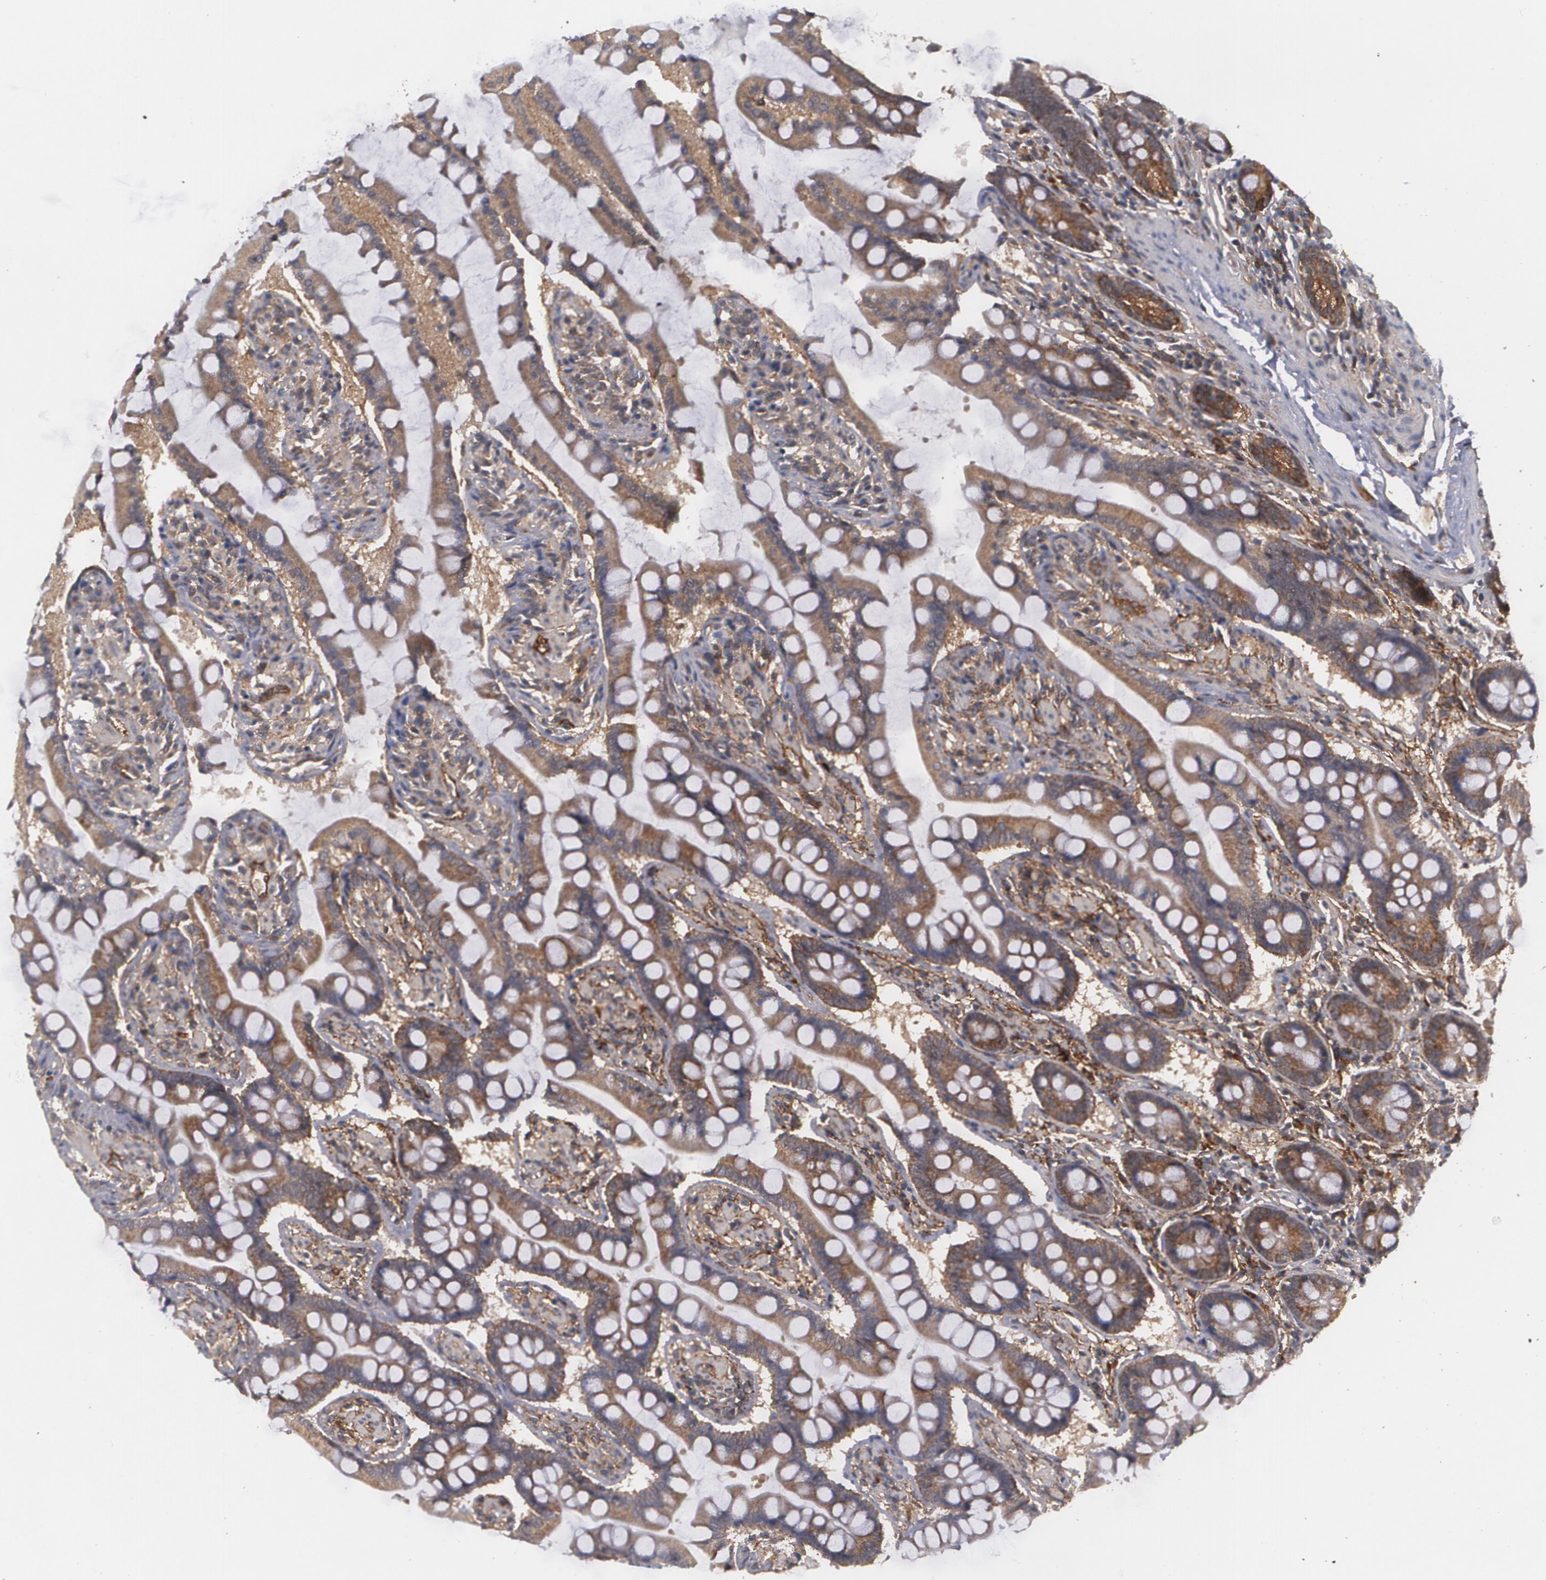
{"staining": {"intensity": "moderate", "quantity": ">75%", "location": "cytoplasmic/membranous"}, "tissue": "small intestine", "cell_type": "Glandular cells", "image_type": "normal", "snomed": [{"axis": "morphology", "description": "Normal tissue, NOS"}, {"axis": "topography", "description": "Small intestine"}], "caption": "IHC histopathology image of benign small intestine stained for a protein (brown), which displays medium levels of moderate cytoplasmic/membranous expression in about >75% of glandular cells.", "gene": "BMP6", "patient": {"sex": "male", "age": 41}}